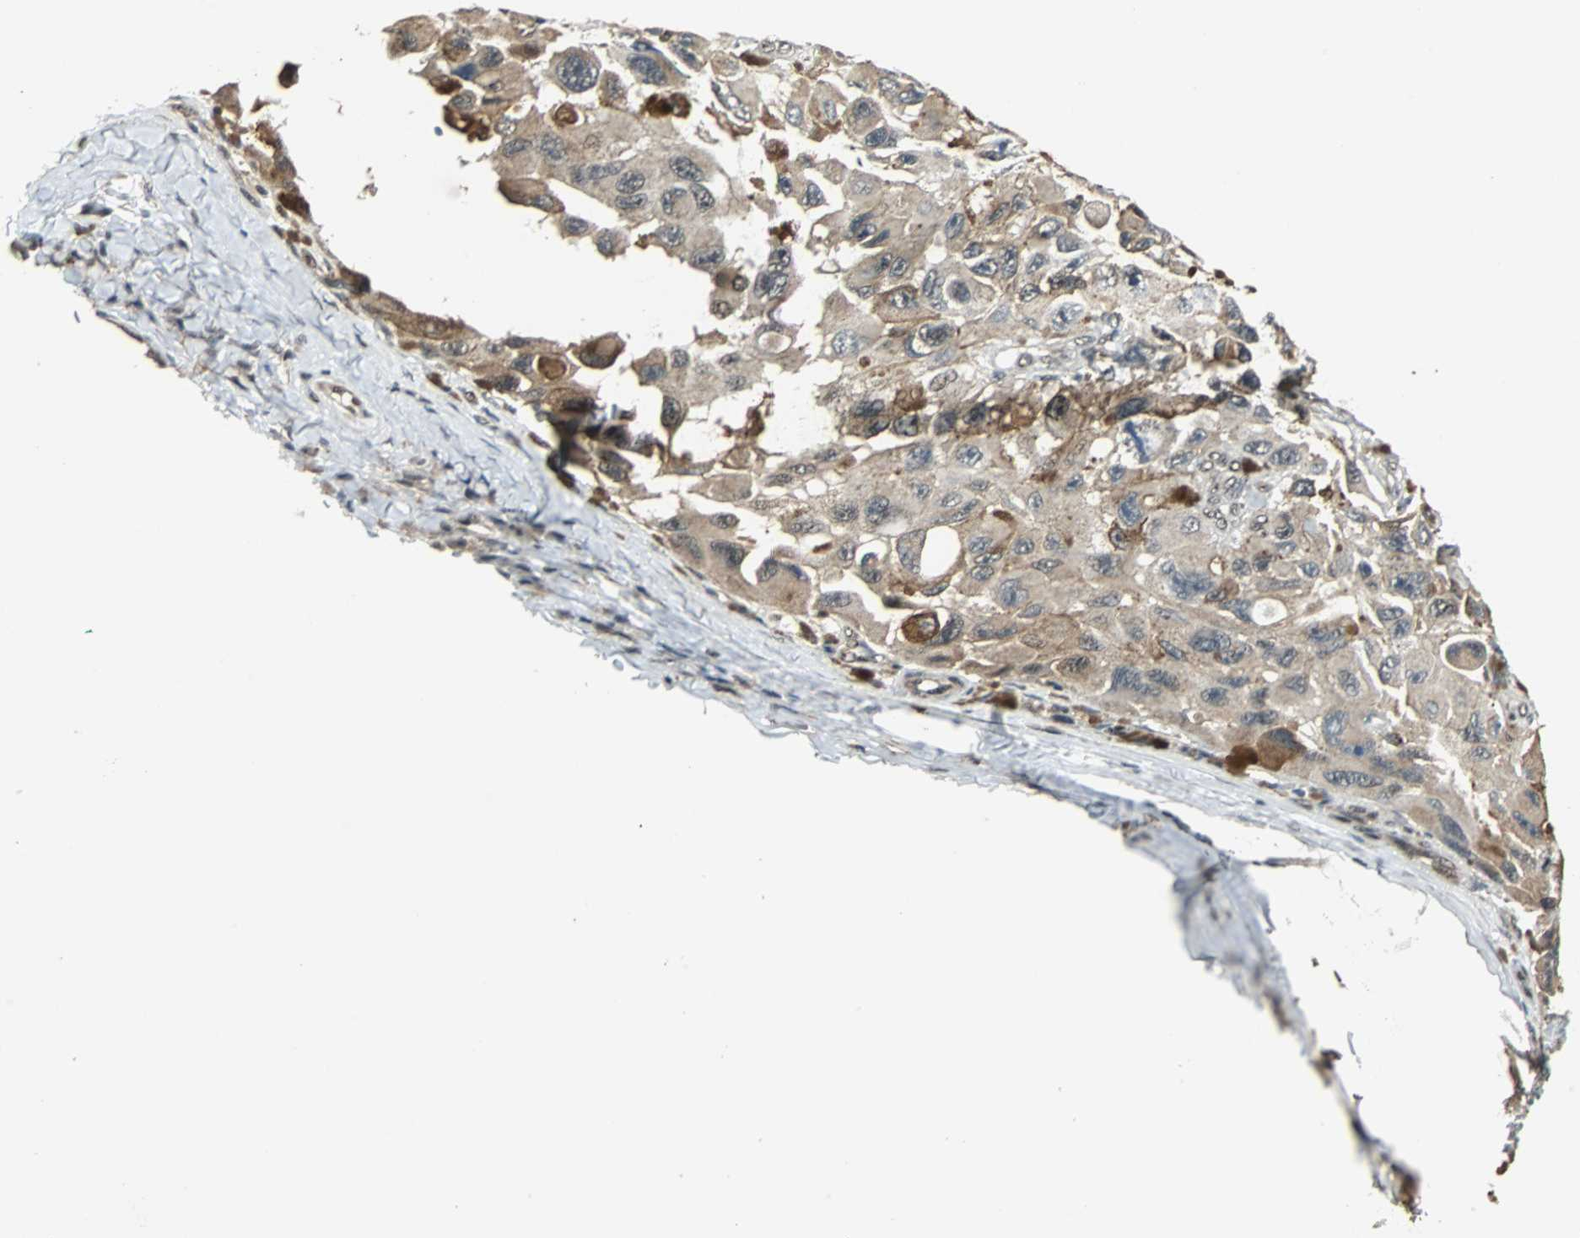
{"staining": {"intensity": "moderate", "quantity": ">75%", "location": "cytoplasmic/membranous"}, "tissue": "melanoma", "cell_type": "Tumor cells", "image_type": "cancer", "snomed": [{"axis": "morphology", "description": "Malignant melanoma, NOS"}, {"axis": "topography", "description": "Skin"}], "caption": "A brown stain shows moderate cytoplasmic/membranous positivity of a protein in melanoma tumor cells.", "gene": "MED4", "patient": {"sex": "female", "age": 73}}